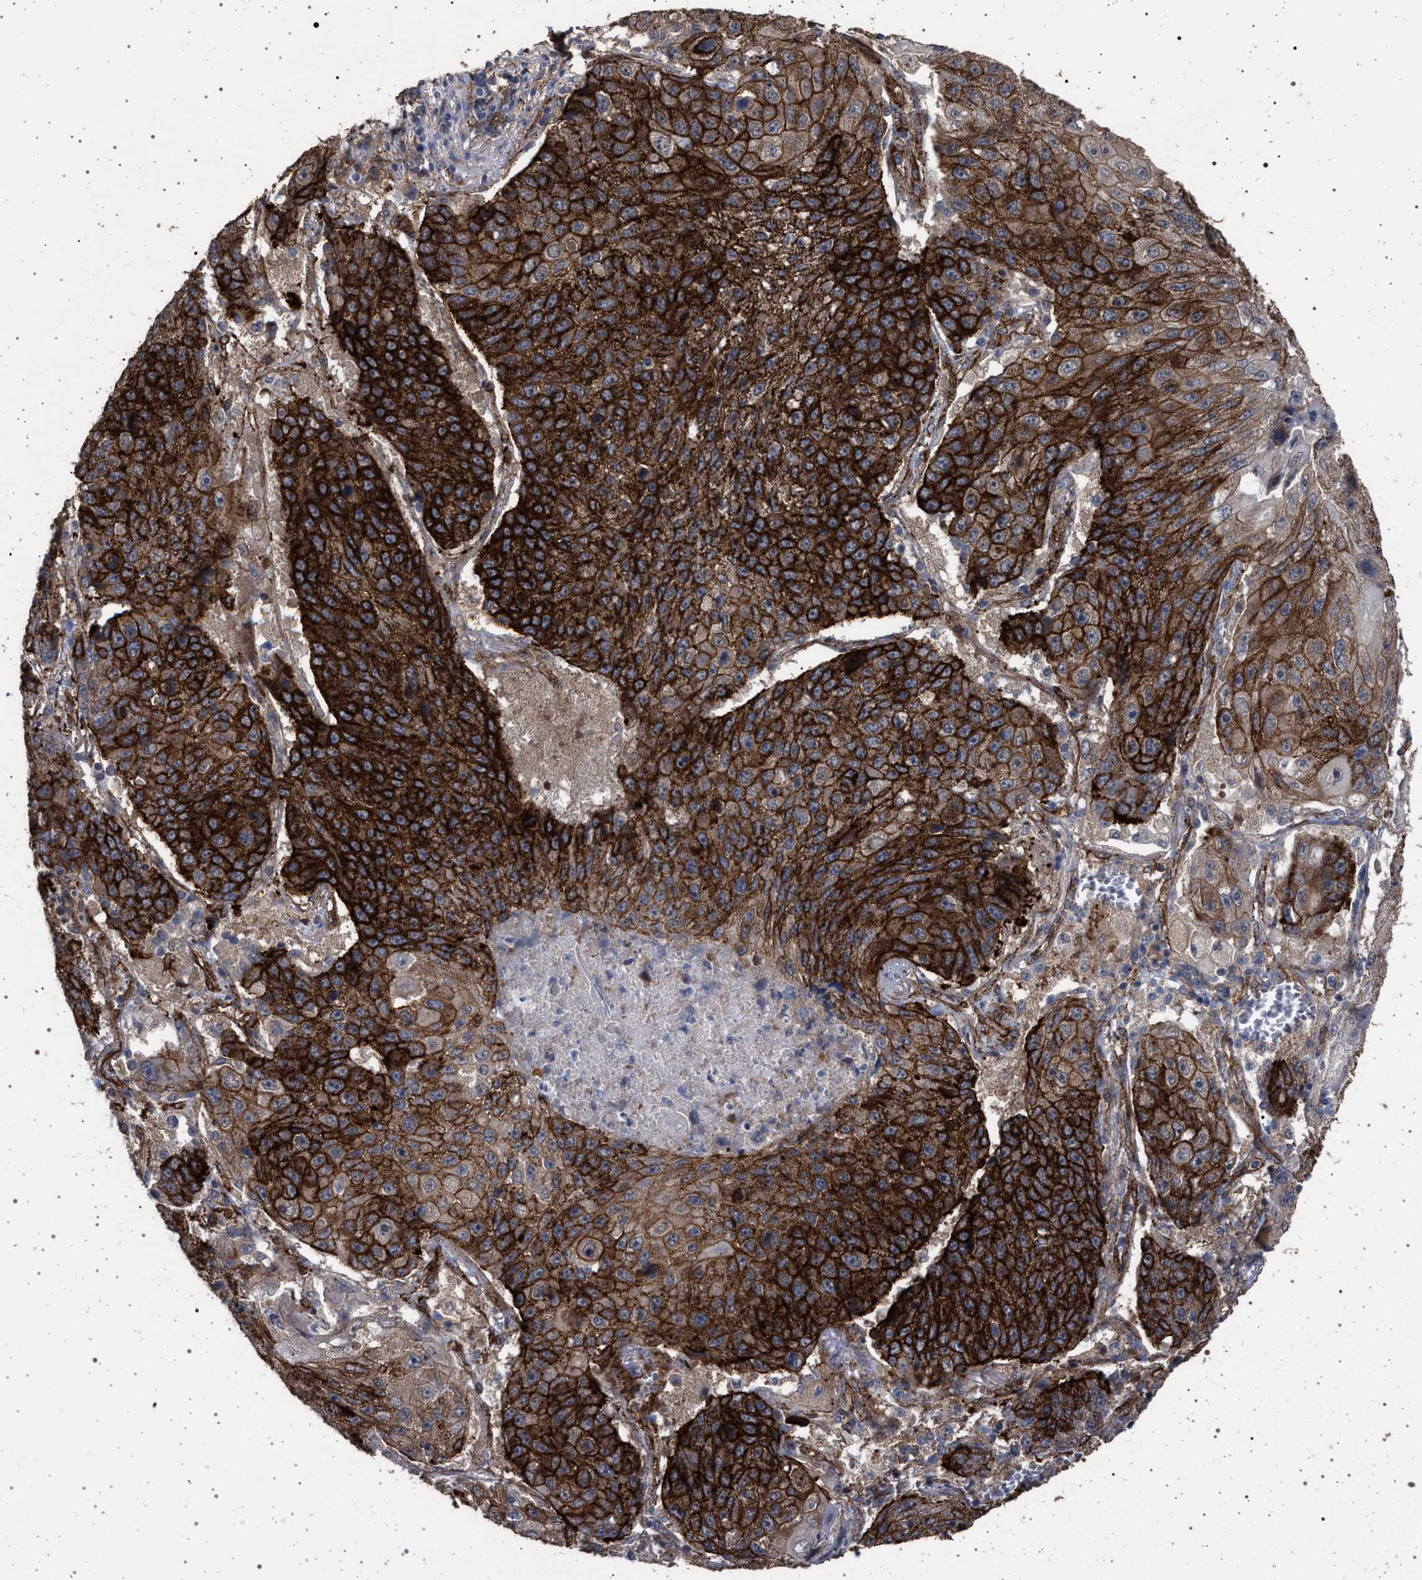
{"staining": {"intensity": "strong", "quantity": ">75%", "location": "cytoplasmic/membranous"}, "tissue": "lung cancer", "cell_type": "Tumor cells", "image_type": "cancer", "snomed": [{"axis": "morphology", "description": "Squamous cell carcinoma, NOS"}, {"axis": "topography", "description": "Lung"}], "caption": "IHC image of lung cancer stained for a protein (brown), which demonstrates high levels of strong cytoplasmic/membranous positivity in about >75% of tumor cells.", "gene": "IFT20", "patient": {"sex": "male", "age": 61}}